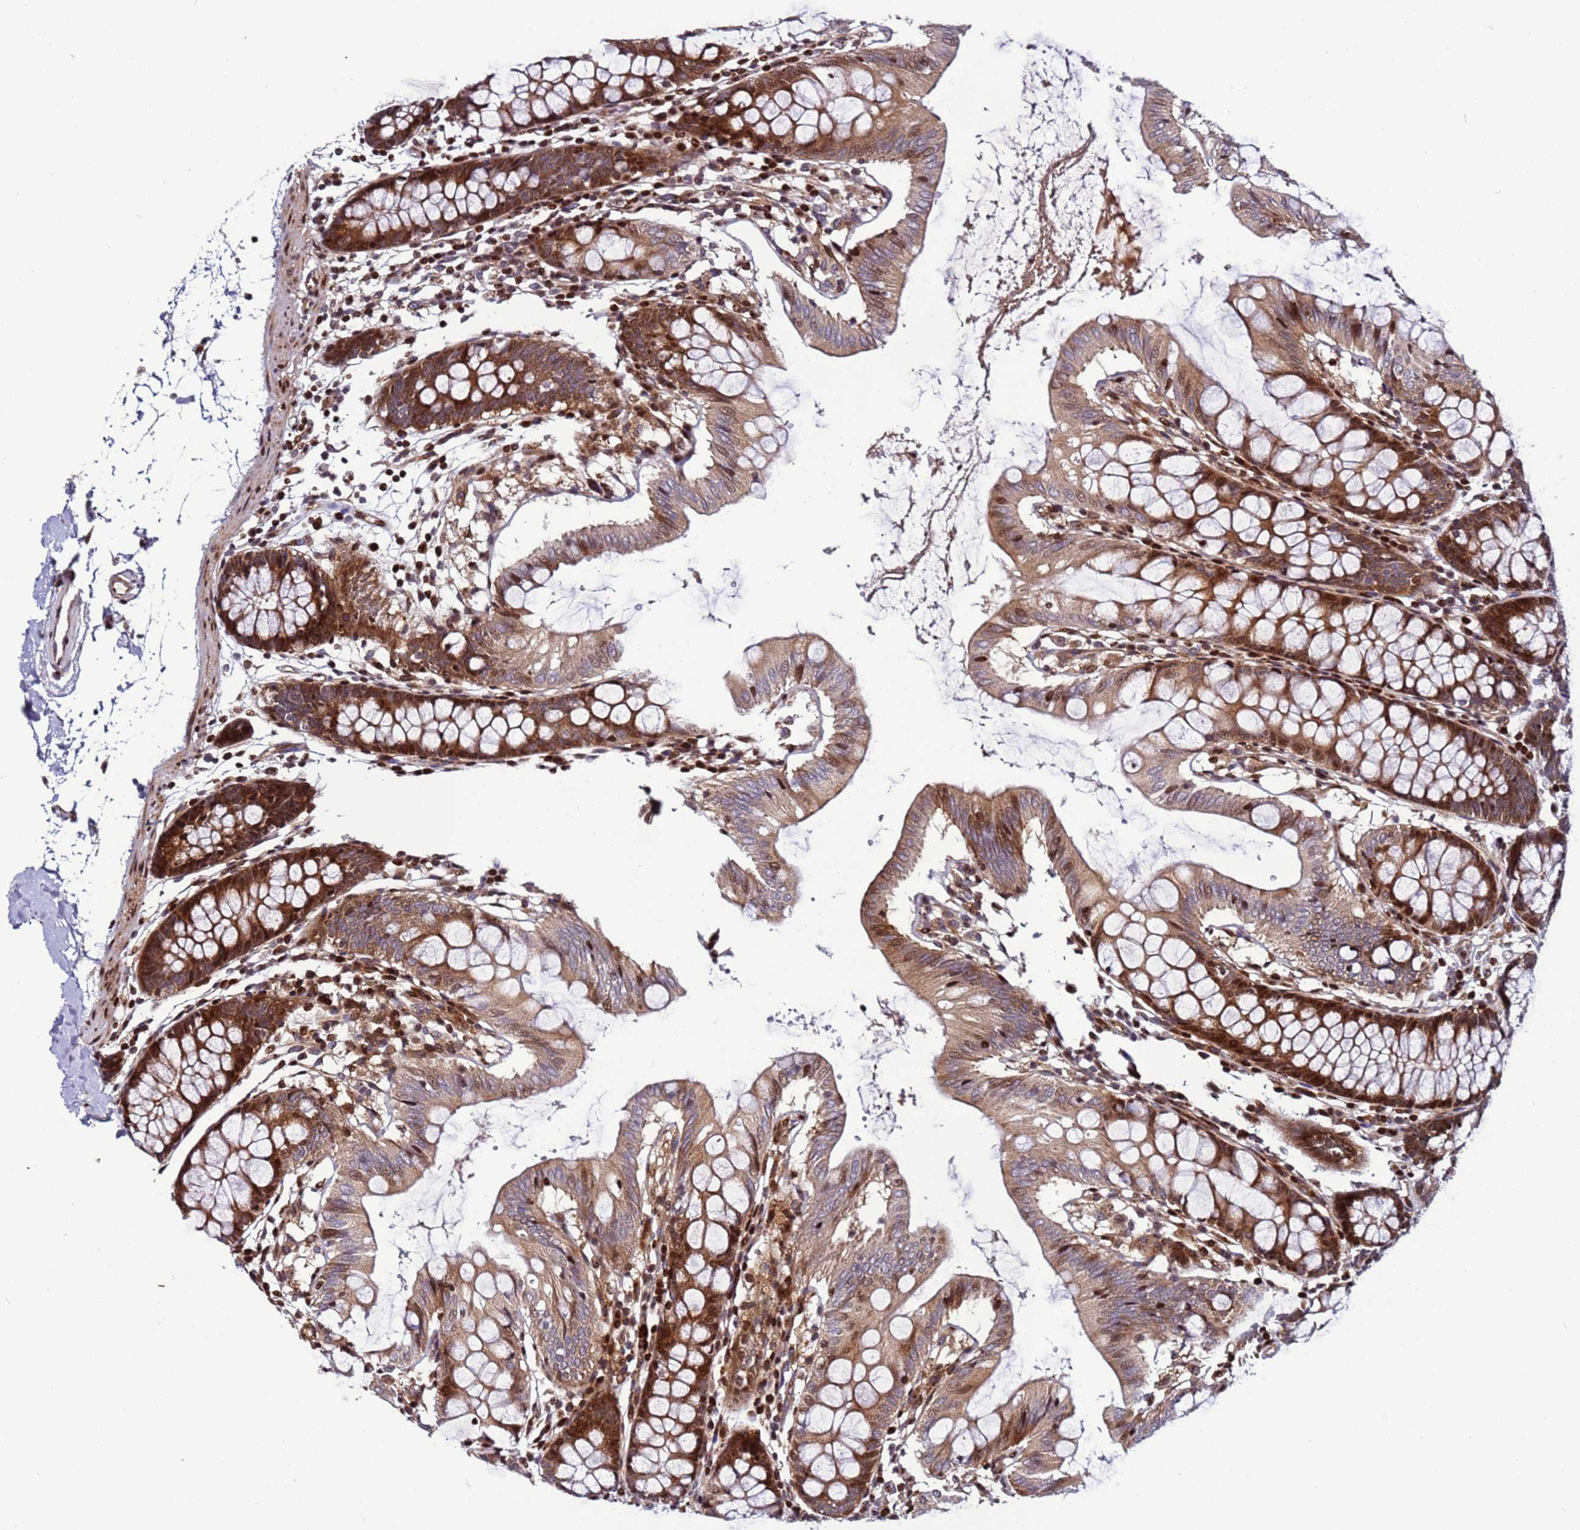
{"staining": {"intensity": "moderate", "quantity": ">75%", "location": "cytoplasmic/membranous"}, "tissue": "colon", "cell_type": "Endothelial cells", "image_type": "normal", "snomed": [{"axis": "morphology", "description": "Normal tissue, NOS"}, {"axis": "topography", "description": "Colon"}], "caption": "Endothelial cells show medium levels of moderate cytoplasmic/membranous staining in approximately >75% of cells in benign colon. The staining was performed using DAB, with brown indicating positive protein expression. Nuclei are stained blue with hematoxylin.", "gene": "WBP11", "patient": {"sex": "male", "age": 75}}